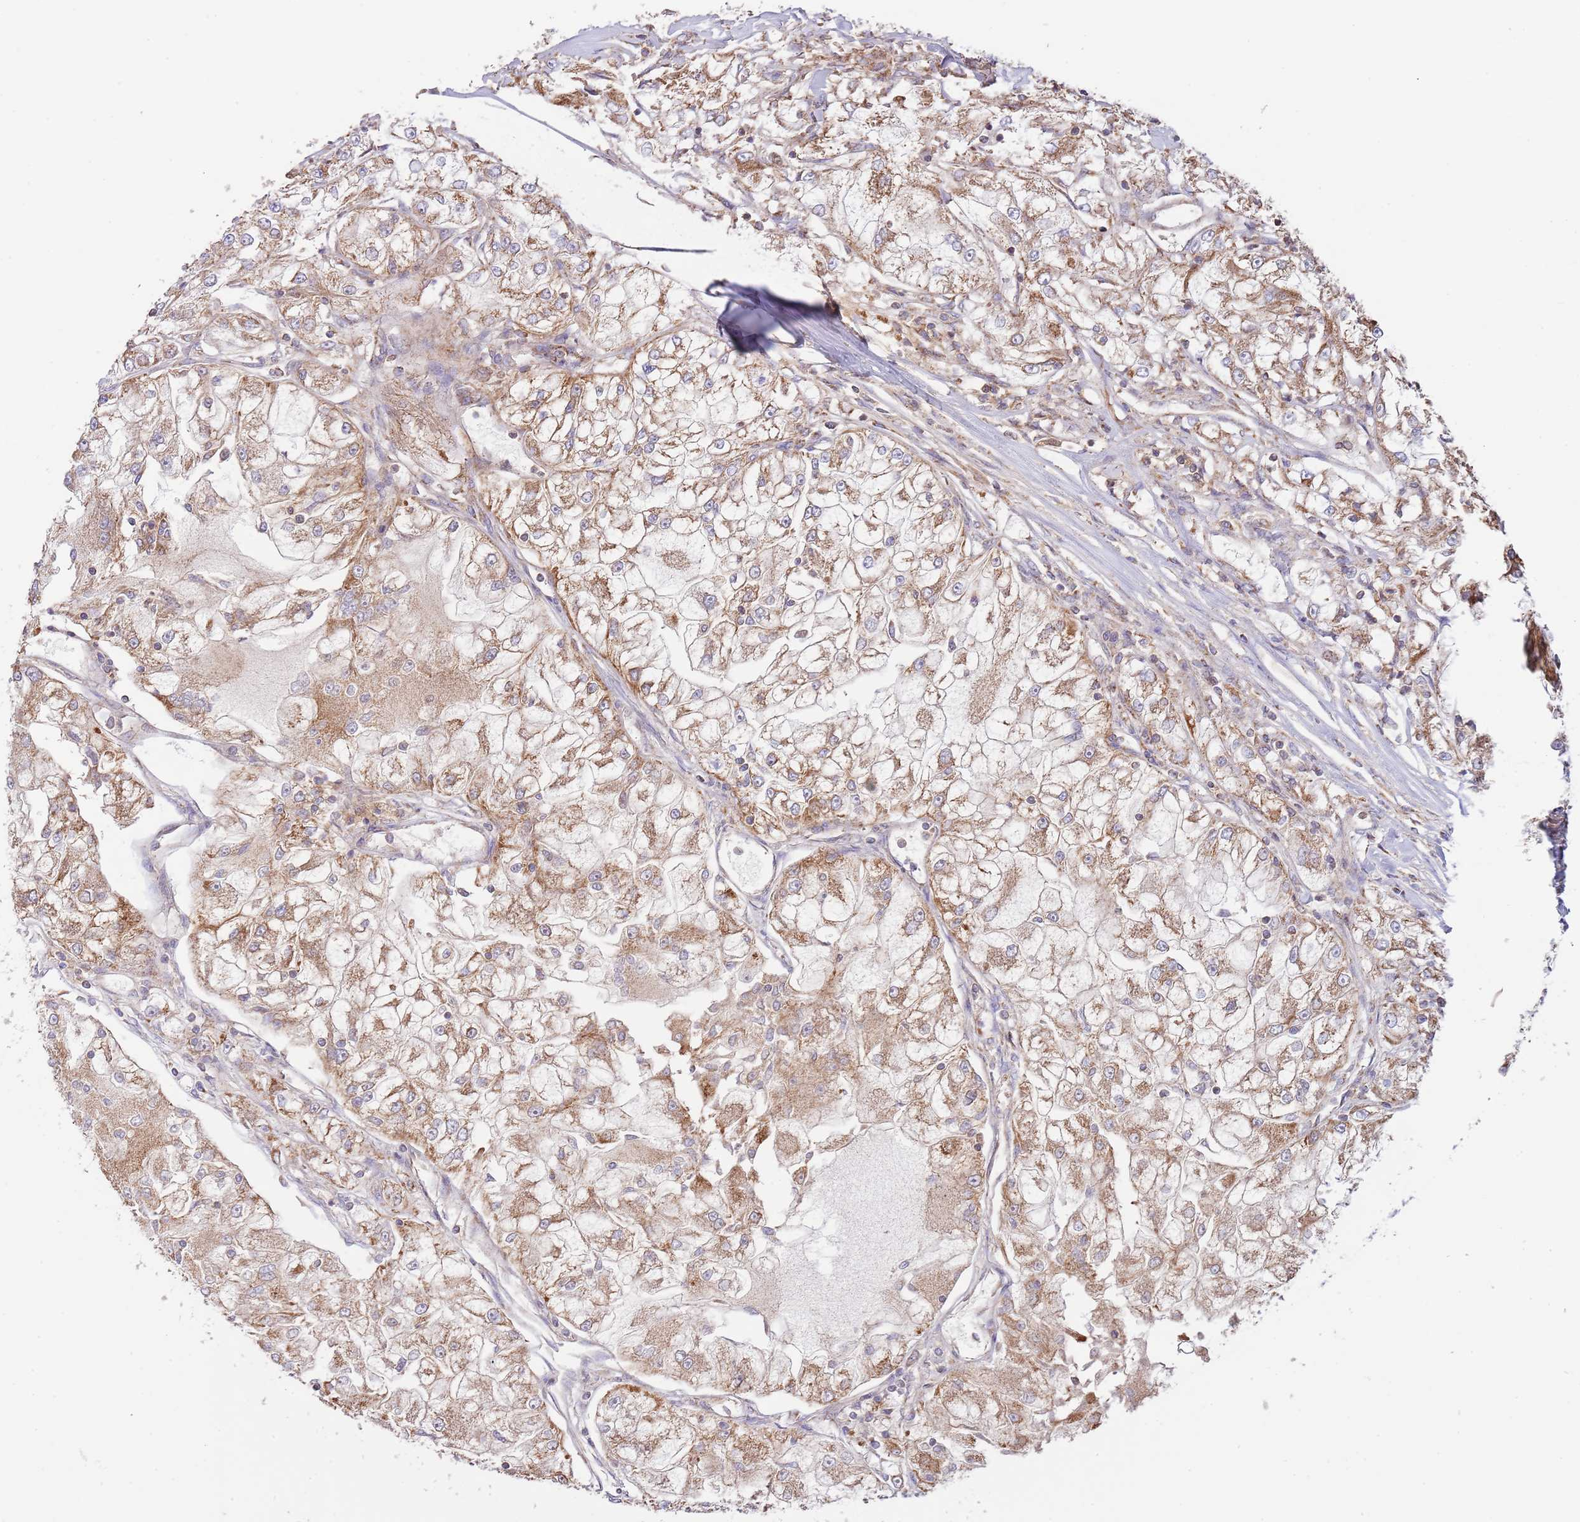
{"staining": {"intensity": "moderate", "quantity": ">75%", "location": "cytoplasmic/membranous"}, "tissue": "renal cancer", "cell_type": "Tumor cells", "image_type": "cancer", "snomed": [{"axis": "morphology", "description": "Adenocarcinoma, NOS"}, {"axis": "topography", "description": "Kidney"}], "caption": "This is an image of IHC staining of renal cancer (adenocarcinoma), which shows moderate staining in the cytoplasmic/membranous of tumor cells.", "gene": "DNAJA3", "patient": {"sex": "female", "age": 72}}